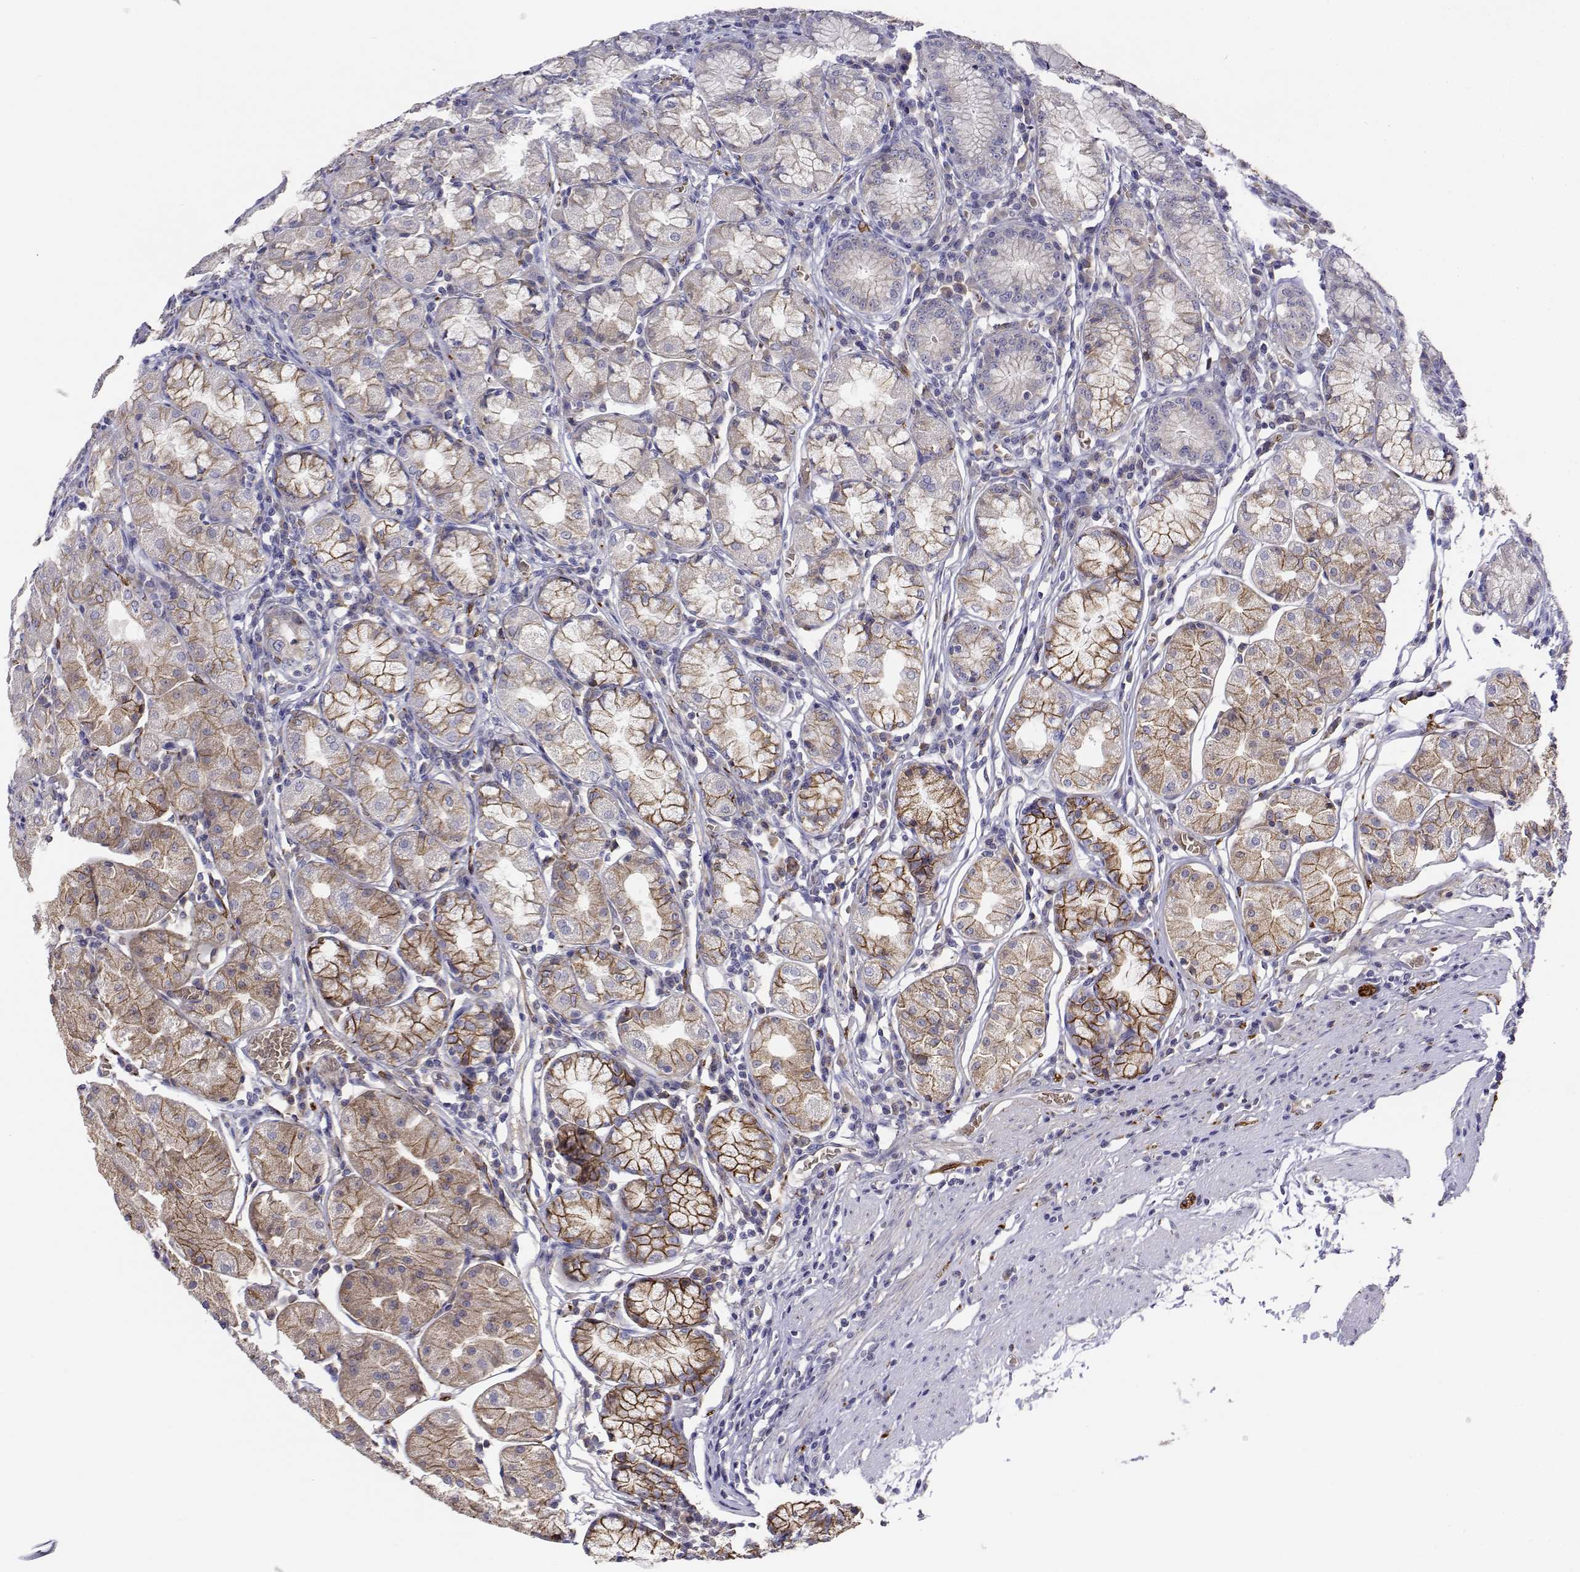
{"staining": {"intensity": "moderate", "quantity": "25%-75%", "location": "cytoplasmic/membranous"}, "tissue": "stomach", "cell_type": "Glandular cells", "image_type": "normal", "snomed": [{"axis": "morphology", "description": "Normal tissue, NOS"}, {"axis": "topography", "description": "Stomach"}], "caption": "Protein expression analysis of benign stomach exhibits moderate cytoplasmic/membranous positivity in about 25%-75% of glandular cells. The staining is performed using DAB (3,3'-diaminobenzidine) brown chromogen to label protein expression. The nuclei are counter-stained blue using hematoxylin.", "gene": "CADM1", "patient": {"sex": "male", "age": 55}}